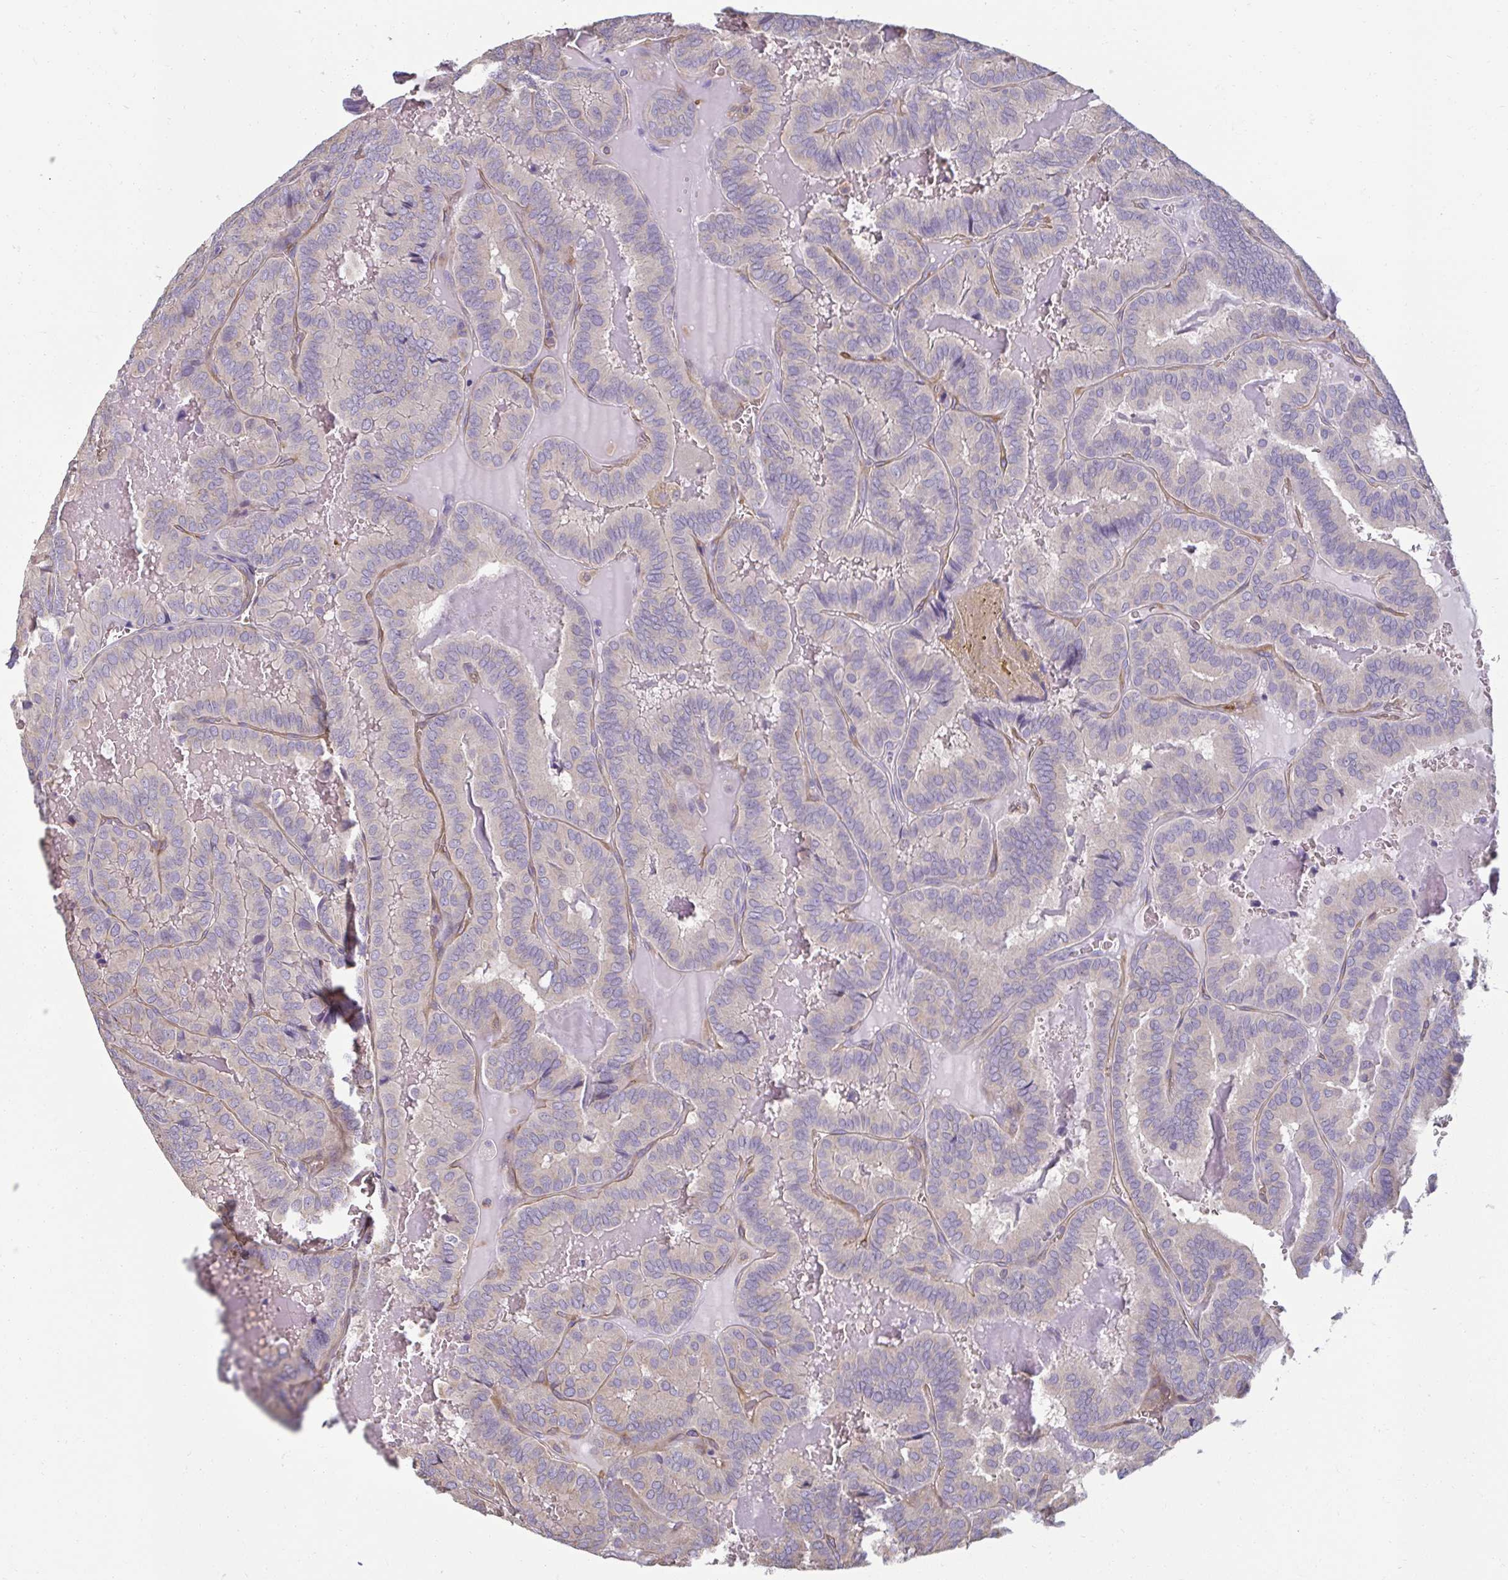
{"staining": {"intensity": "negative", "quantity": "none", "location": "none"}, "tissue": "thyroid cancer", "cell_type": "Tumor cells", "image_type": "cancer", "snomed": [{"axis": "morphology", "description": "Papillary adenocarcinoma, NOS"}, {"axis": "topography", "description": "Thyroid gland"}], "caption": "Immunohistochemistry image of human thyroid cancer stained for a protein (brown), which demonstrates no positivity in tumor cells. The staining is performed using DAB (3,3'-diaminobenzidine) brown chromogen with nuclei counter-stained in using hematoxylin.", "gene": "PDE2A", "patient": {"sex": "female", "age": 75}}